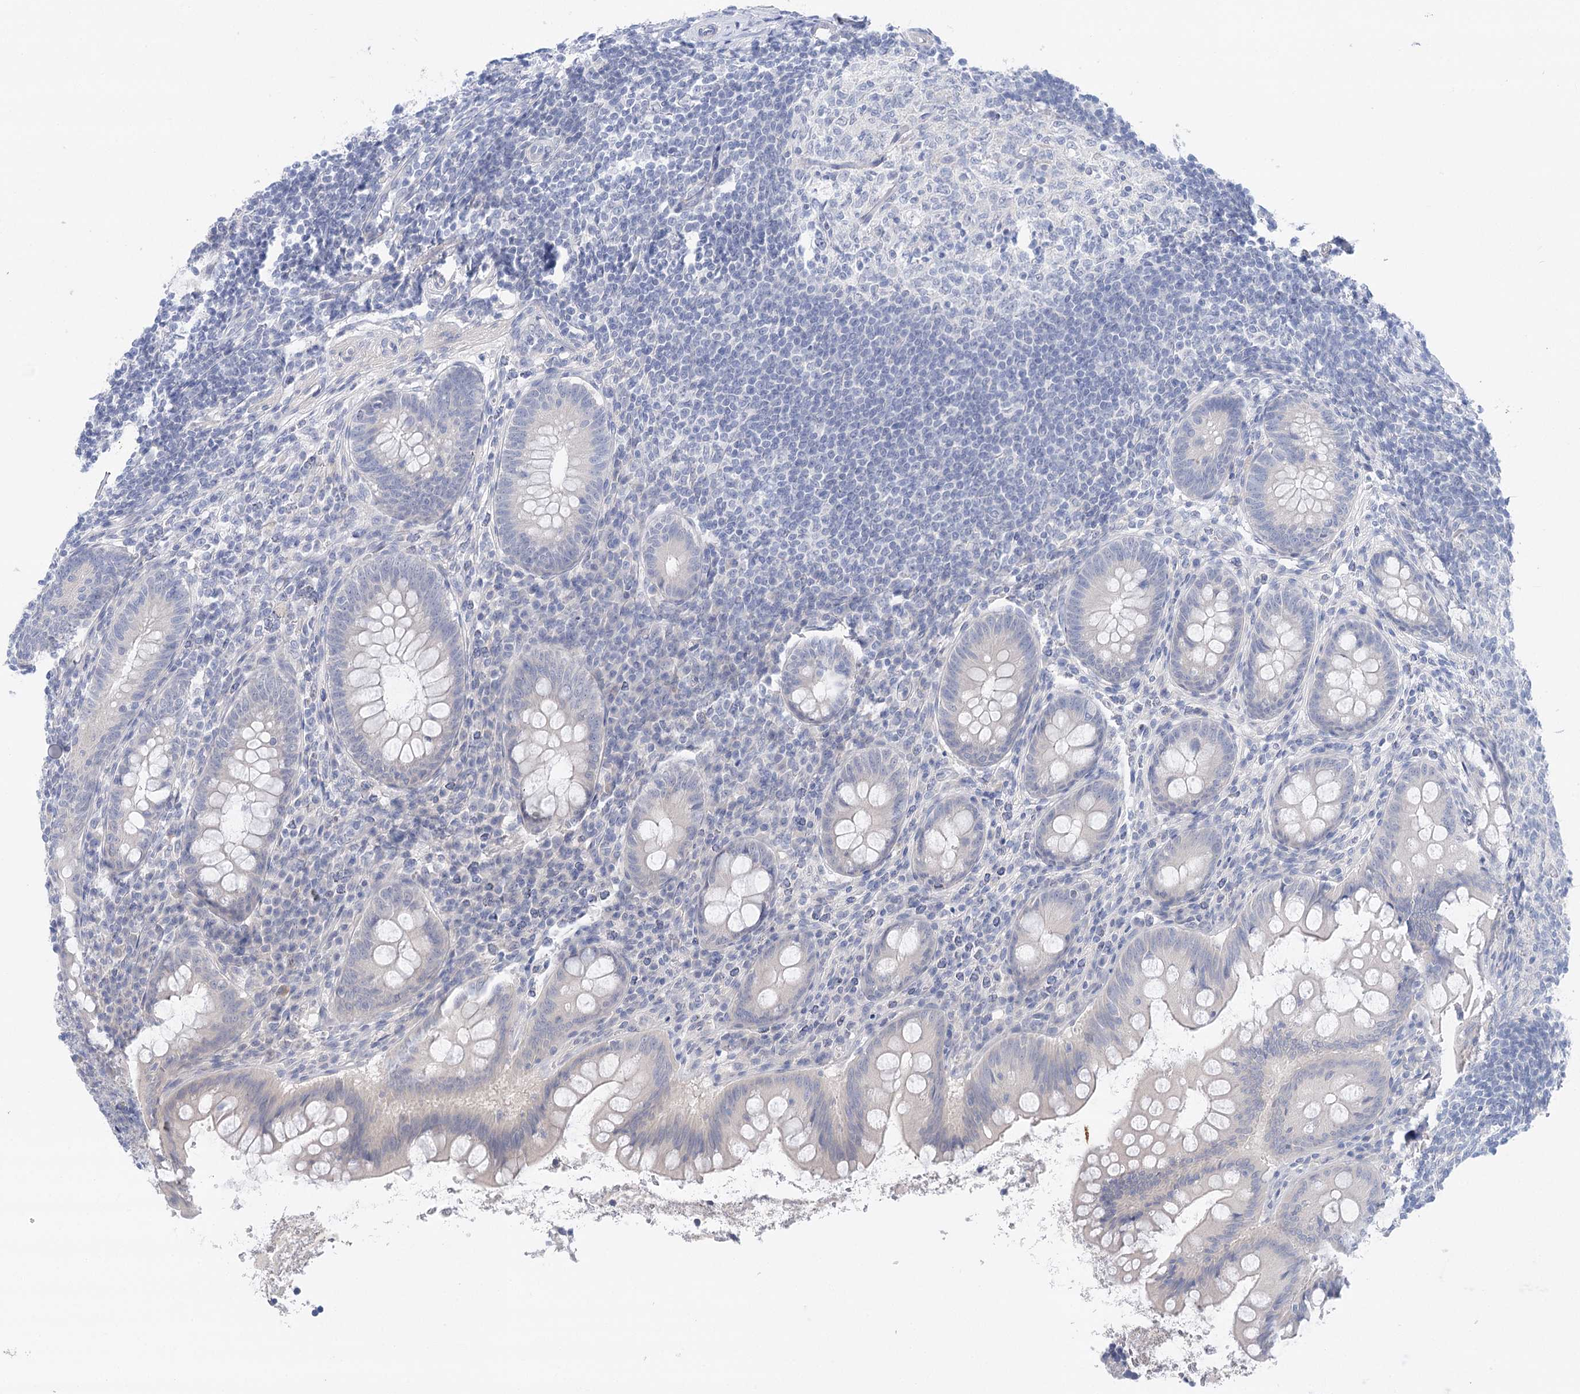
{"staining": {"intensity": "negative", "quantity": "none", "location": "none"}, "tissue": "appendix", "cell_type": "Glandular cells", "image_type": "normal", "snomed": [{"axis": "morphology", "description": "Normal tissue, NOS"}, {"axis": "topography", "description": "Appendix"}], "caption": "Human appendix stained for a protein using immunohistochemistry (IHC) shows no positivity in glandular cells.", "gene": "LALBA", "patient": {"sex": "female", "age": 33}}